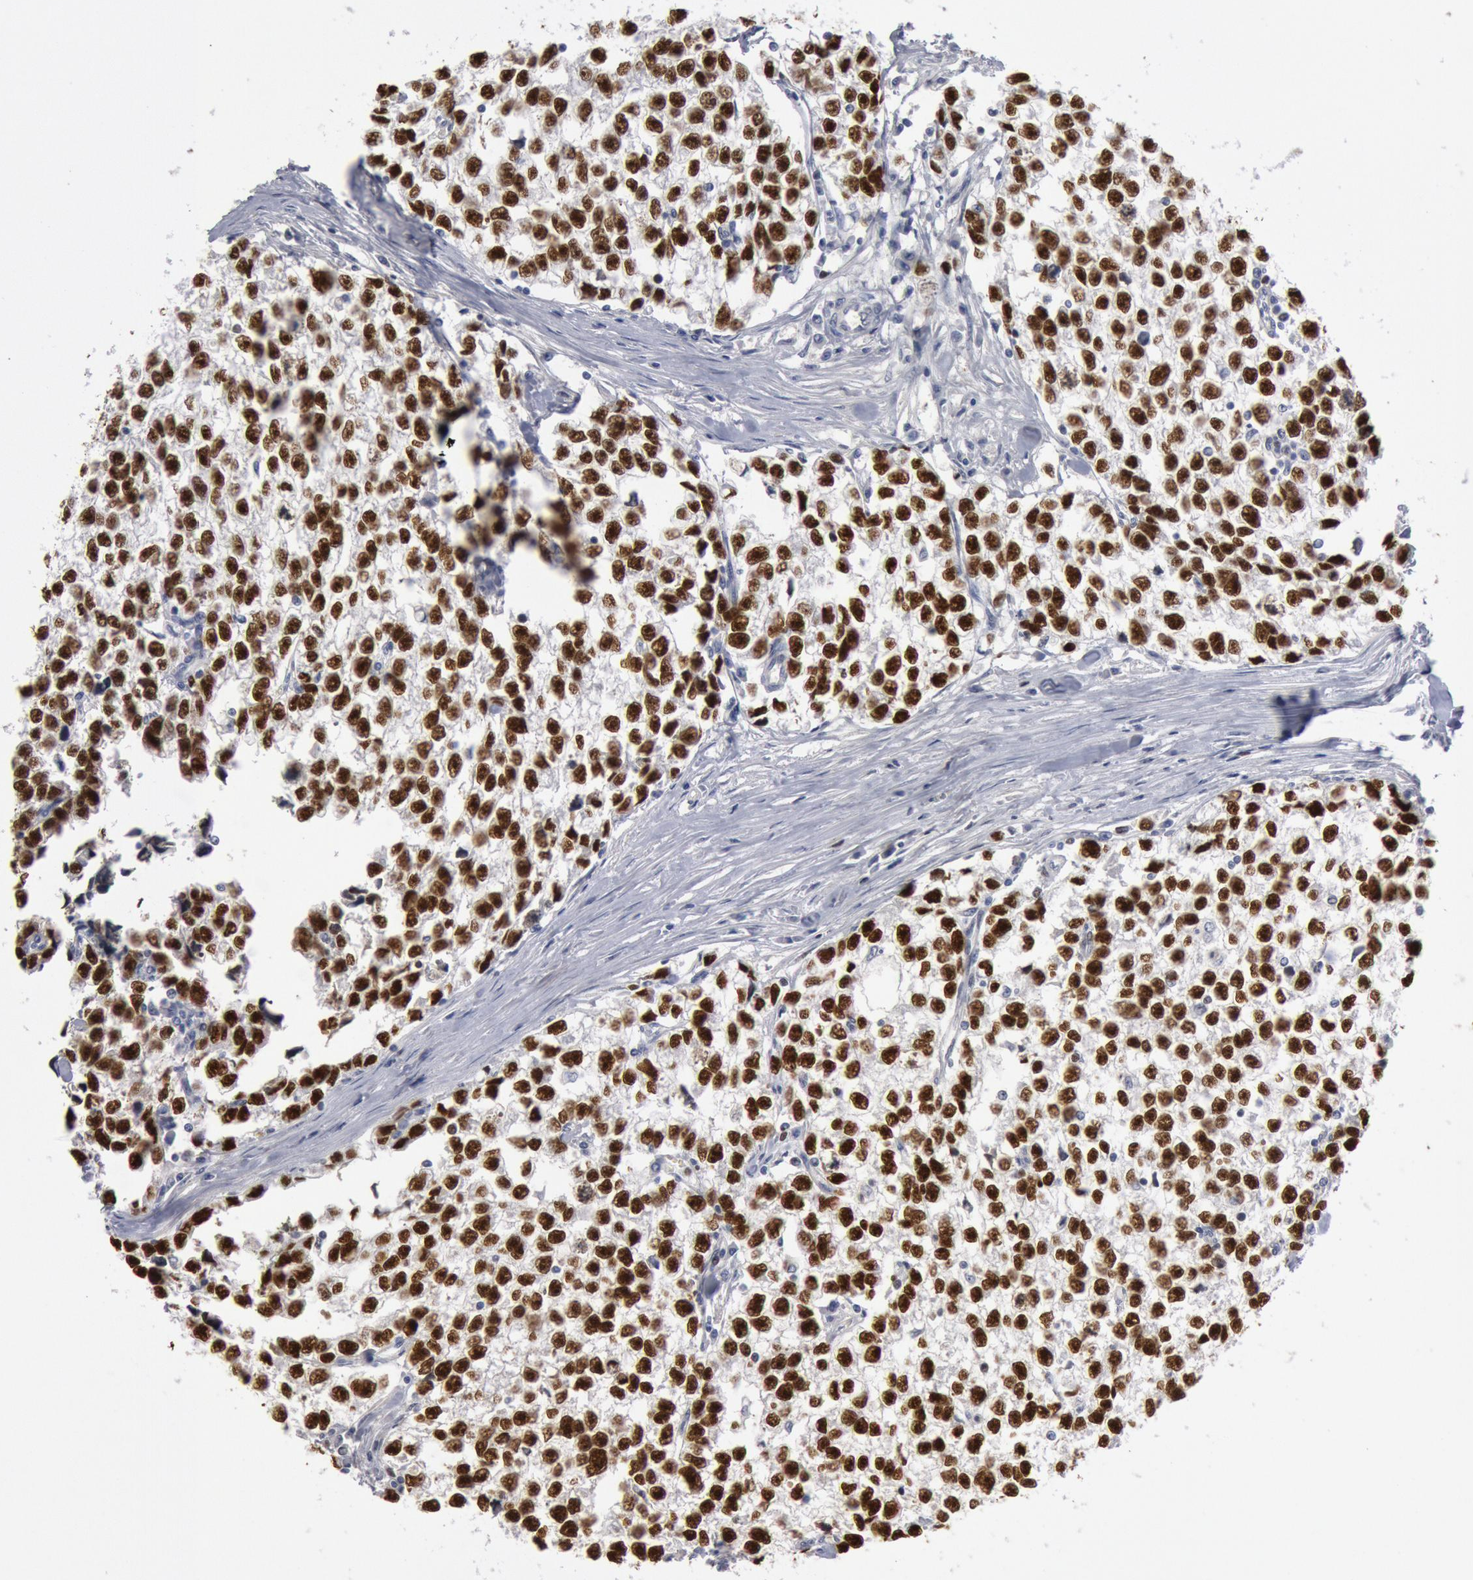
{"staining": {"intensity": "strong", "quantity": ">75%", "location": "nuclear"}, "tissue": "testis cancer", "cell_type": "Tumor cells", "image_type": "cancer", "snomed": [{"axis": "morphology", "description": "Seminoma, NOS"}, {"axis": "morphology", "description": "Carcinoma, Embryonal, NOS"}, {"axis": "topography", "description": "Testis"}], "caption": "Testis embryonal carcinoma stained with a protein marker exhibits strong staining in tumor cells.", "gene": "WDHD1", "patient": {"sex": "male", "age": 30}}